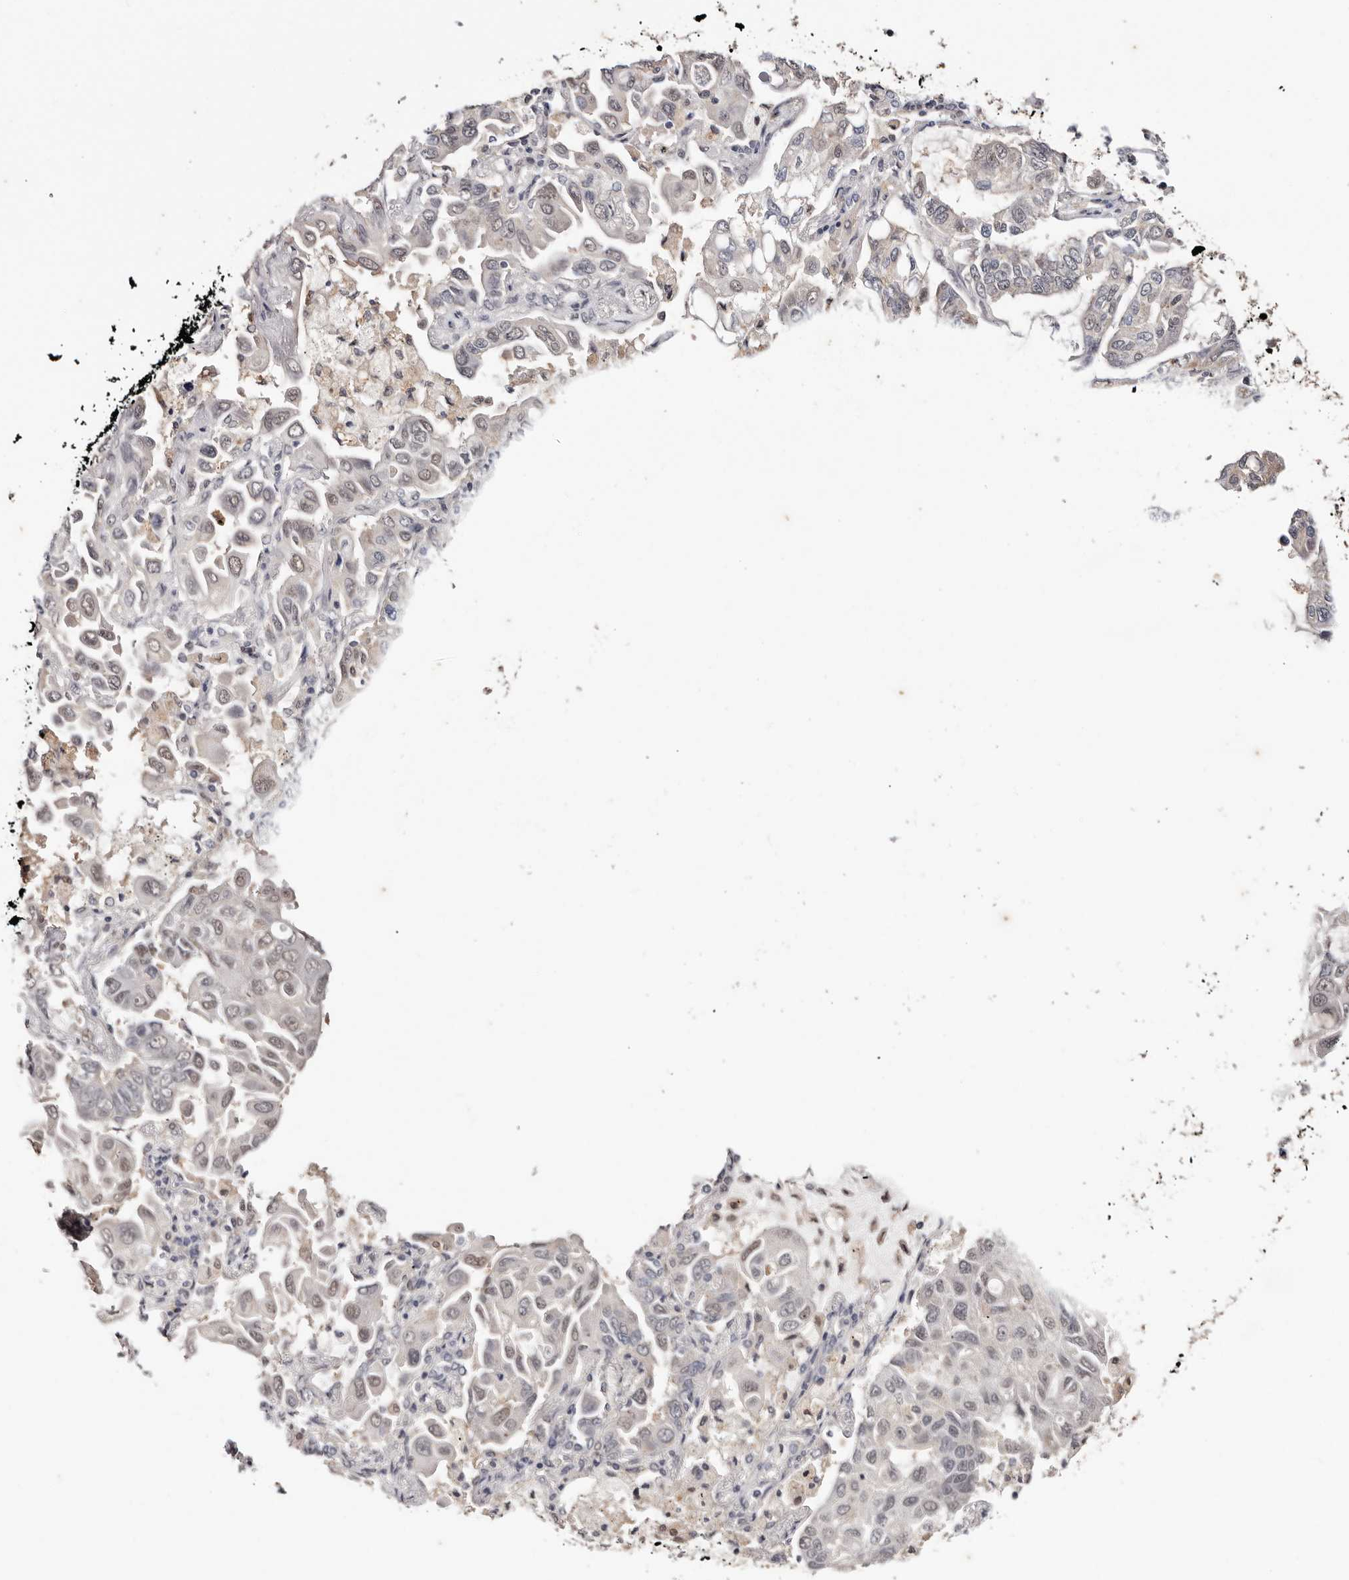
{"staining": {"intensity": "weak", "quantity": "<25%", "location": "nuclear"}, "tissue": "lung cancer", "cell_type": "Tumor cells", "image_type": "cancer", "snomed": [{"axis": "morphology", "description": "Adenocarcinoma, NOS"}, {"axis": "topography", "description": "Lung"}], "caption": "Lung adenocarcinoma was stained to show a protein in brown. There is no significant expression in tumor cells.", "gene": "TYW3", "patient": {"sex": "male", "age": 64}}